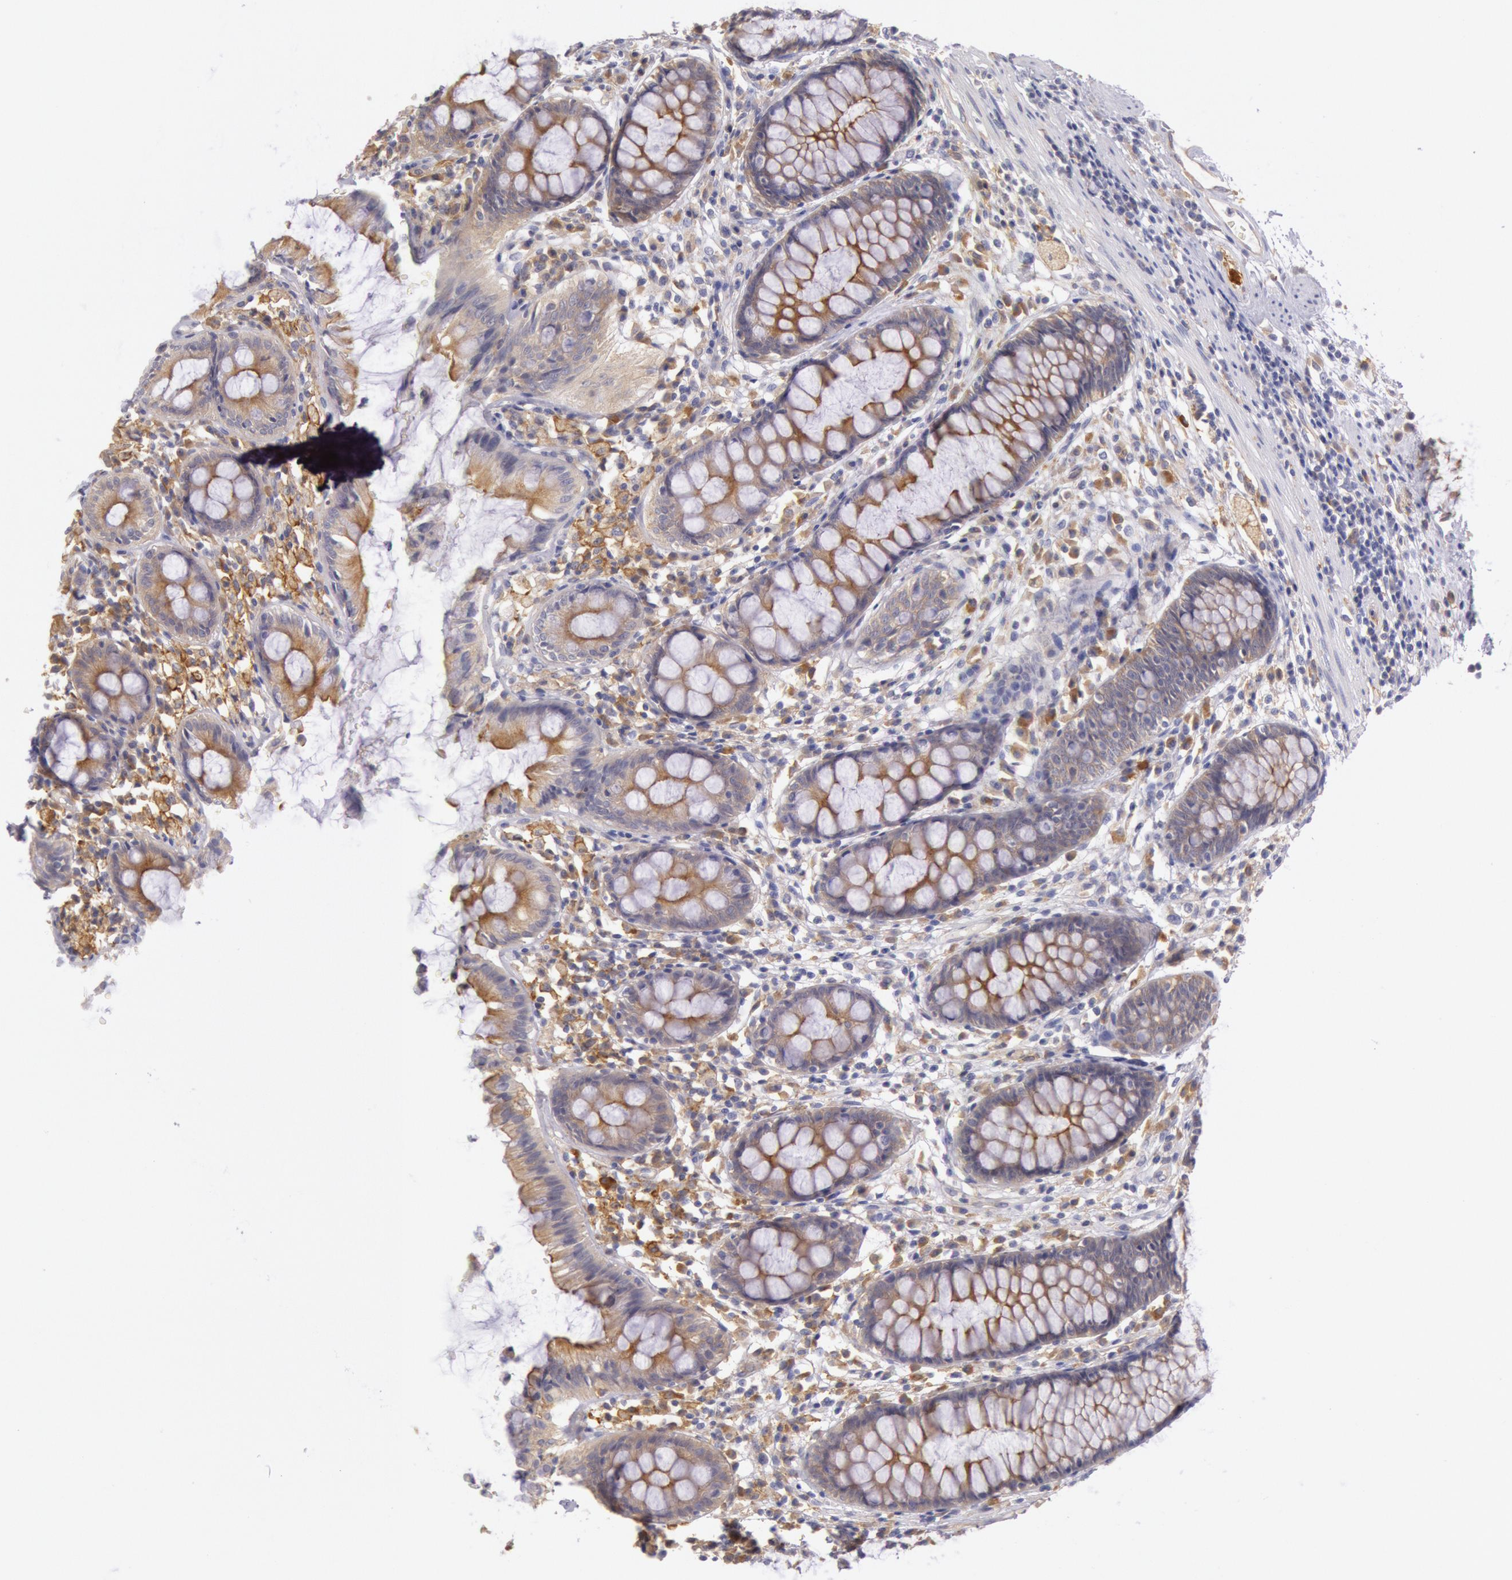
{"staining": {"intensity": "moderate", "quantity": ">75%", "location": "cytoplasmic/membranous"}, "tissue": "rectum", "cell_type": "Glandular cells", "image_type": "normal", "snomed": [{"axis": "morphology", "description": "Normal tissue, NOS"}, {"axis": "topography", "description": "Rectum"}], "caption": "Glandular cells demonstrate moderate cytoplasmic/membranous positivity in approximately >75% of cells in benign rectum. (DAB (3,3'-diaminobenzidine) IHC, brown staining for protein, blue staining for nuclei).", "gene": "MYO5A", "patient": {"sex": "female", "age": 66}}